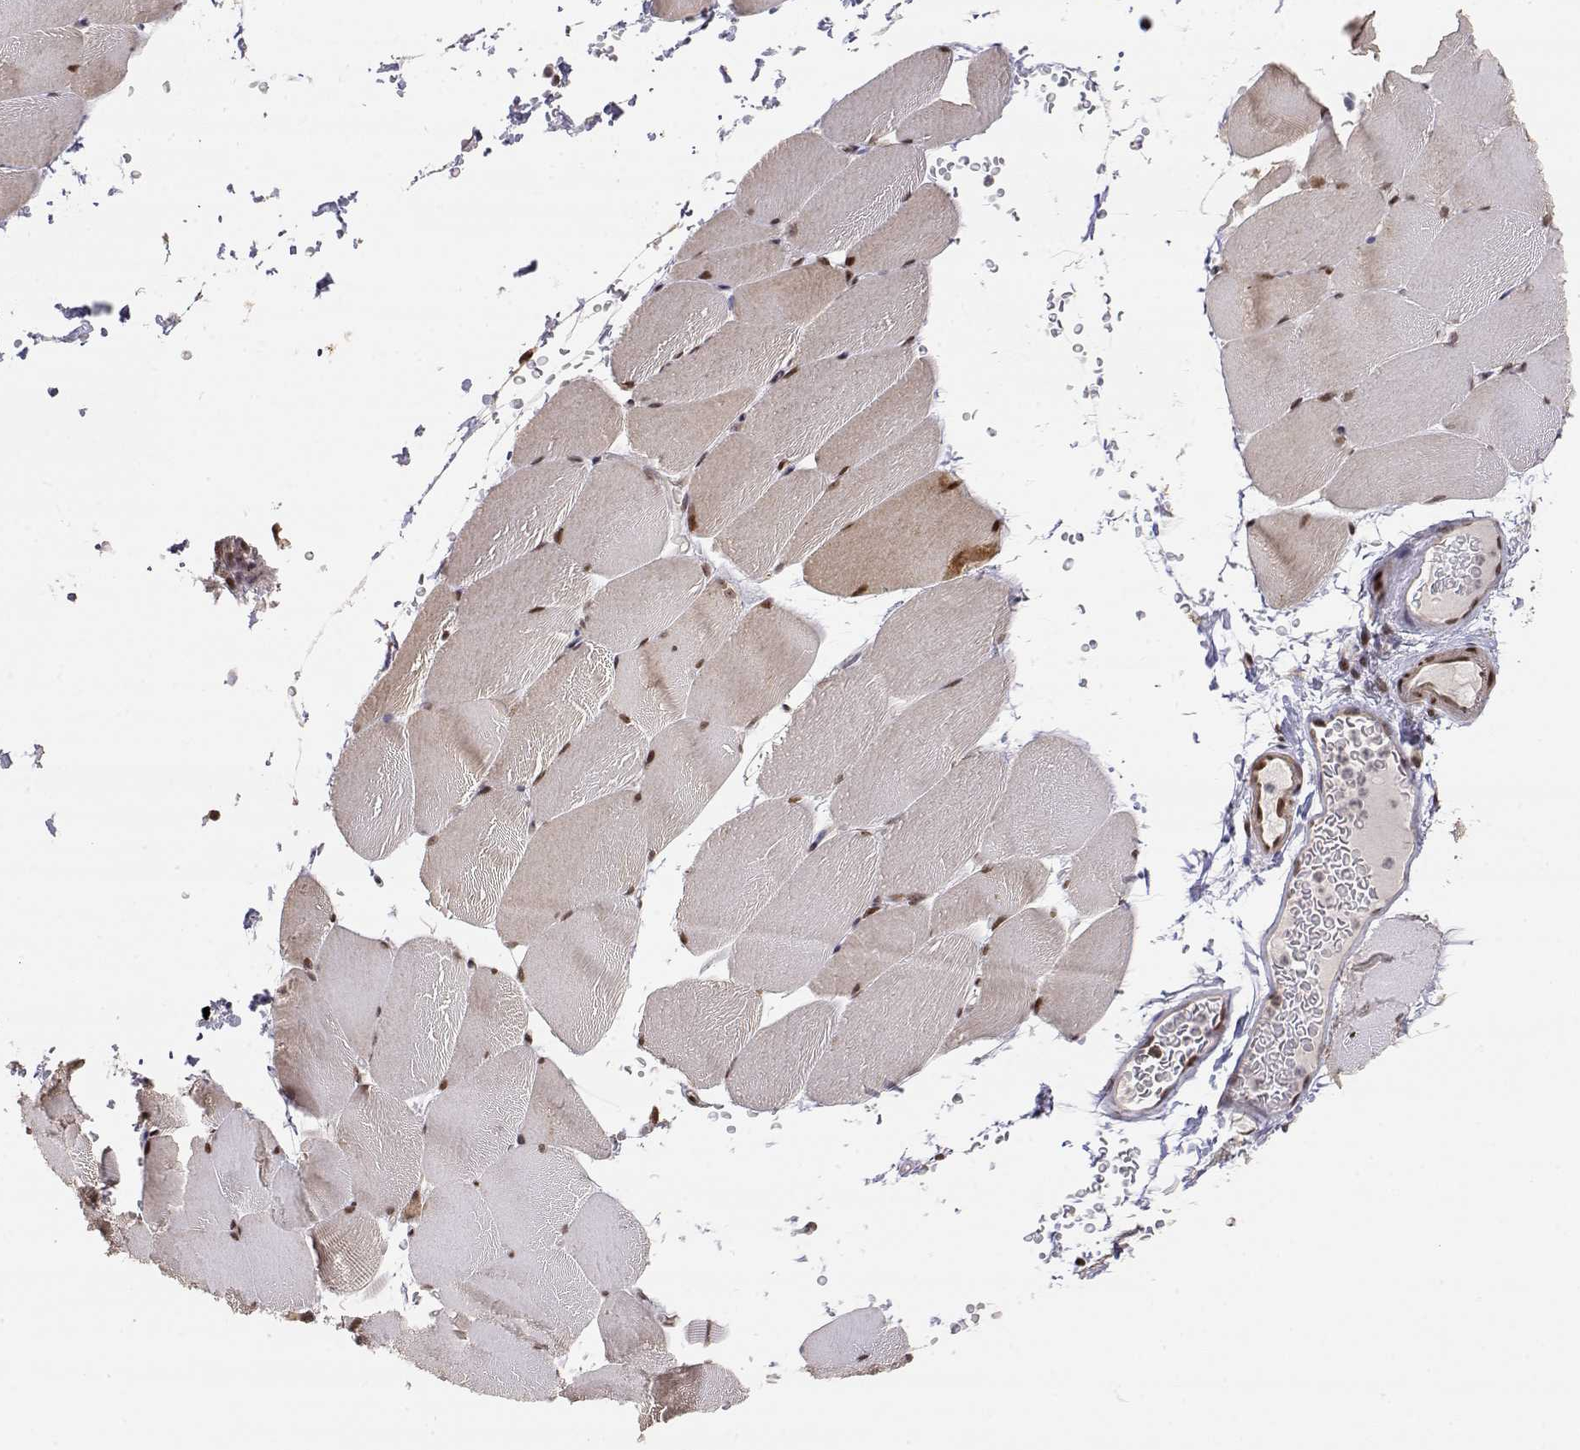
{"staining": {"intensity": "strong", "quantity": ">75%", "location": "nuclear"}, "tissue": "skeletal muscle", "cell_type": "Myocytes", "image_type": "normal", "snomed": [{"axis": "morphology", "description": "Normal tissue, NOS"}, {"axis": "topography", "description": "Skeletal muscle"}], "caption": "Strong nuclear protein expression is appreciated in about >75% of myocytes in skeletal muscle.", "gene": "BRCA1", "patient": {"sex": "female", "age": 37}}